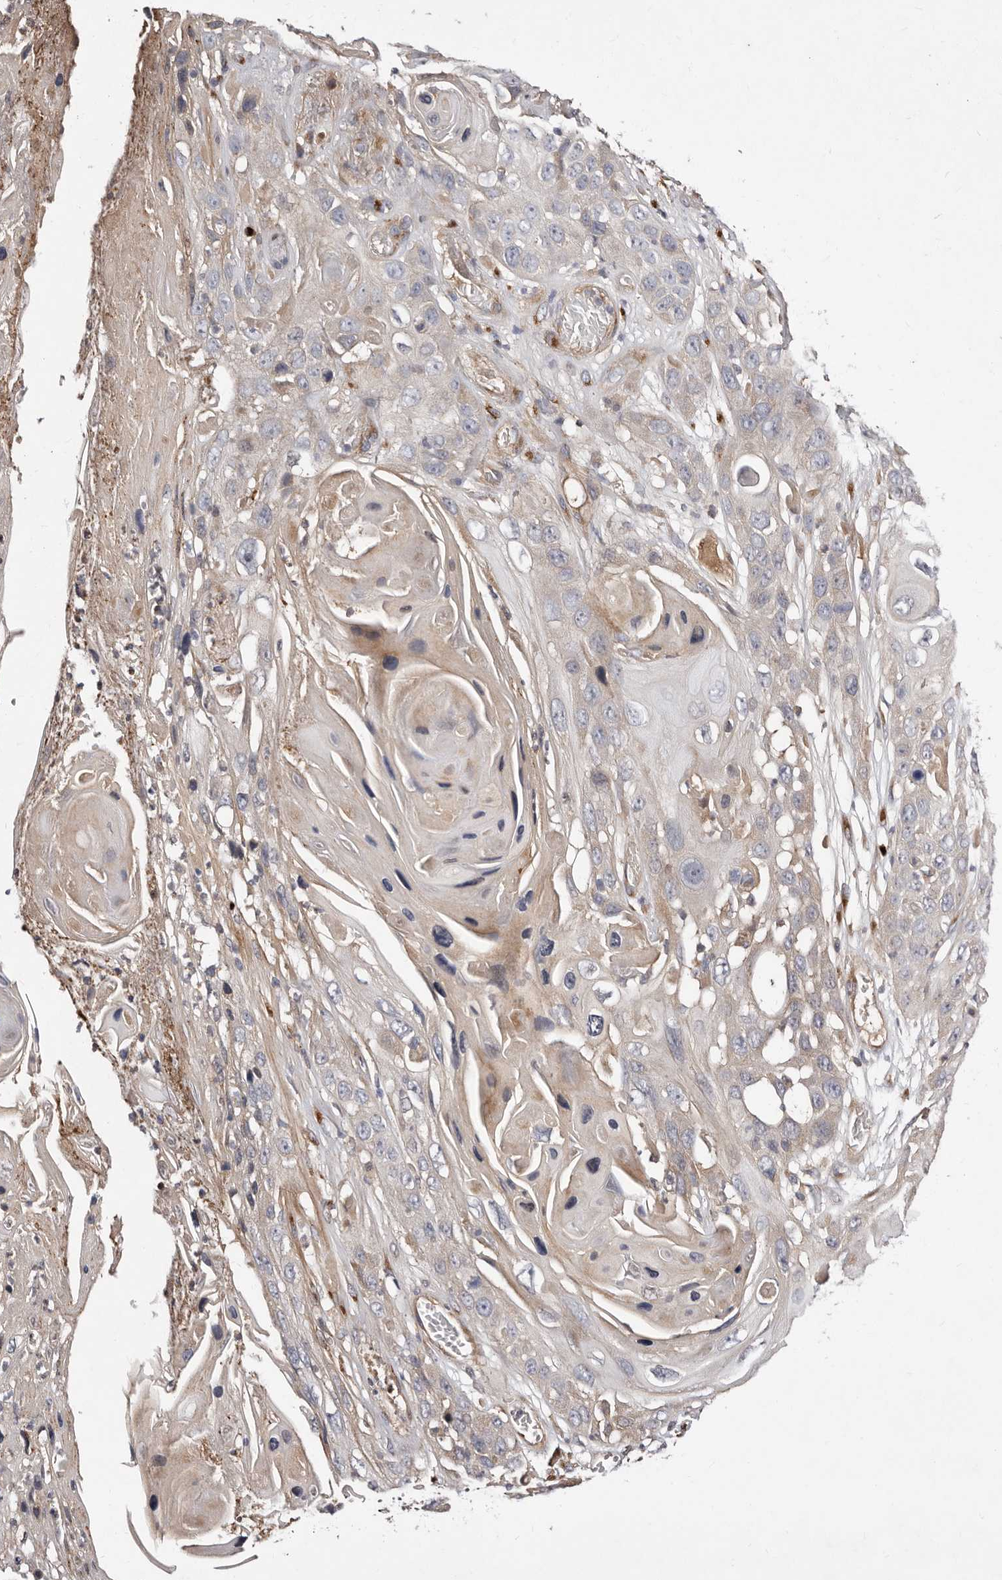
{"staining": {"intensity": "negative", "quantity": "none", "location": "none"}, "tissue": "skin cancer", "cell_type": "Tumor cells", "image_type": "cancer", "snomed": [{"axis": "morphology", "description": "Squamous cell carcinoma, NOS"}, {"axis": "topography", "description": "Skin"}], "caption": "The photomicrograph displays no staining of tumor cells in squamous cell carcinoma (skin). The staining is performed using DAB (3,3'-diaminobenzidine) brown chromogen with nuclei counter-stained in using hematoxylin.", "gene": "DACT2", "patient": {"sex": "male", "age": 55}}